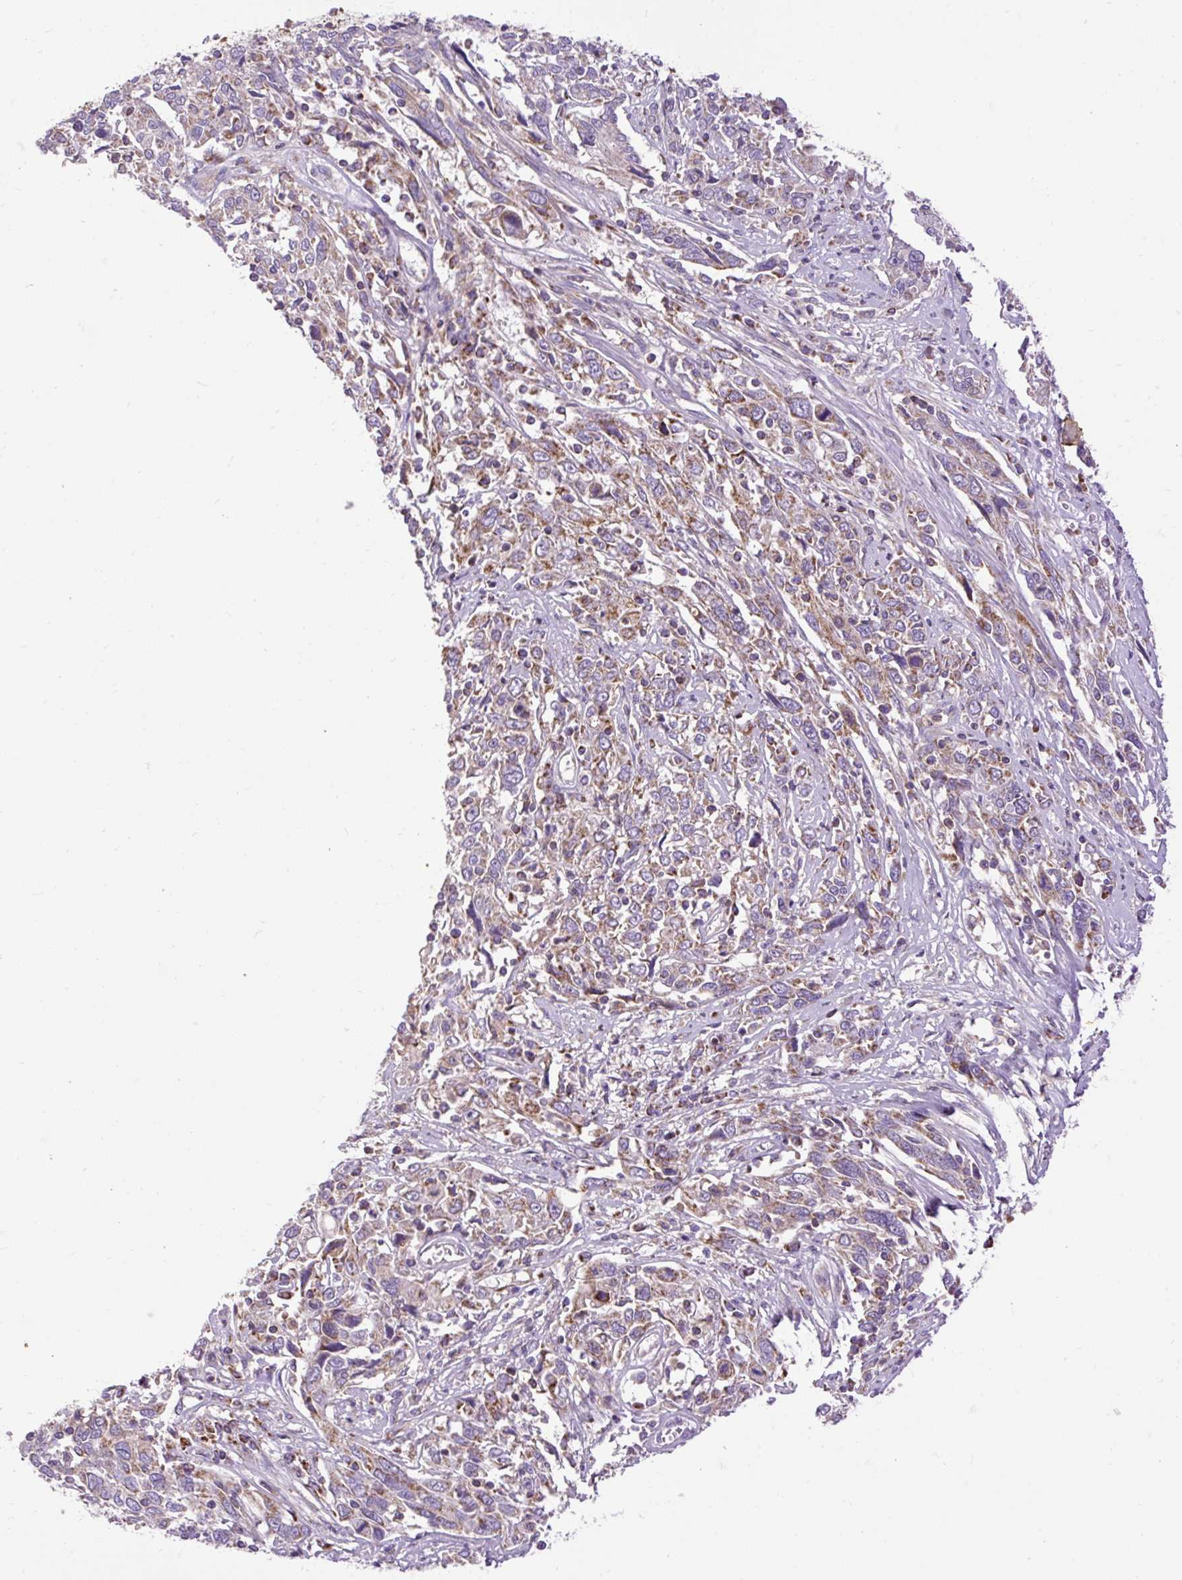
{"staining": {"intensity": "weak", "quantity": "25%-75%", "location": "cytoplasmic/membranous"}, "tissue": "cervical cancer", "cell_type": "Tumor cells", "image_type": "cancer", "snomed": [{"axis": "morphology", "description": "Squamous cell carcinoma, NOS"}, {"axis": "topography", "description": "Cervix"}], "caption": "Tumor cells display weak cytoplasmic/membranous positivity in about 25%-75% of cells in cervical cancer.", "gene": "TOMM40", "patient": {"sex": "female", "age": 46}}